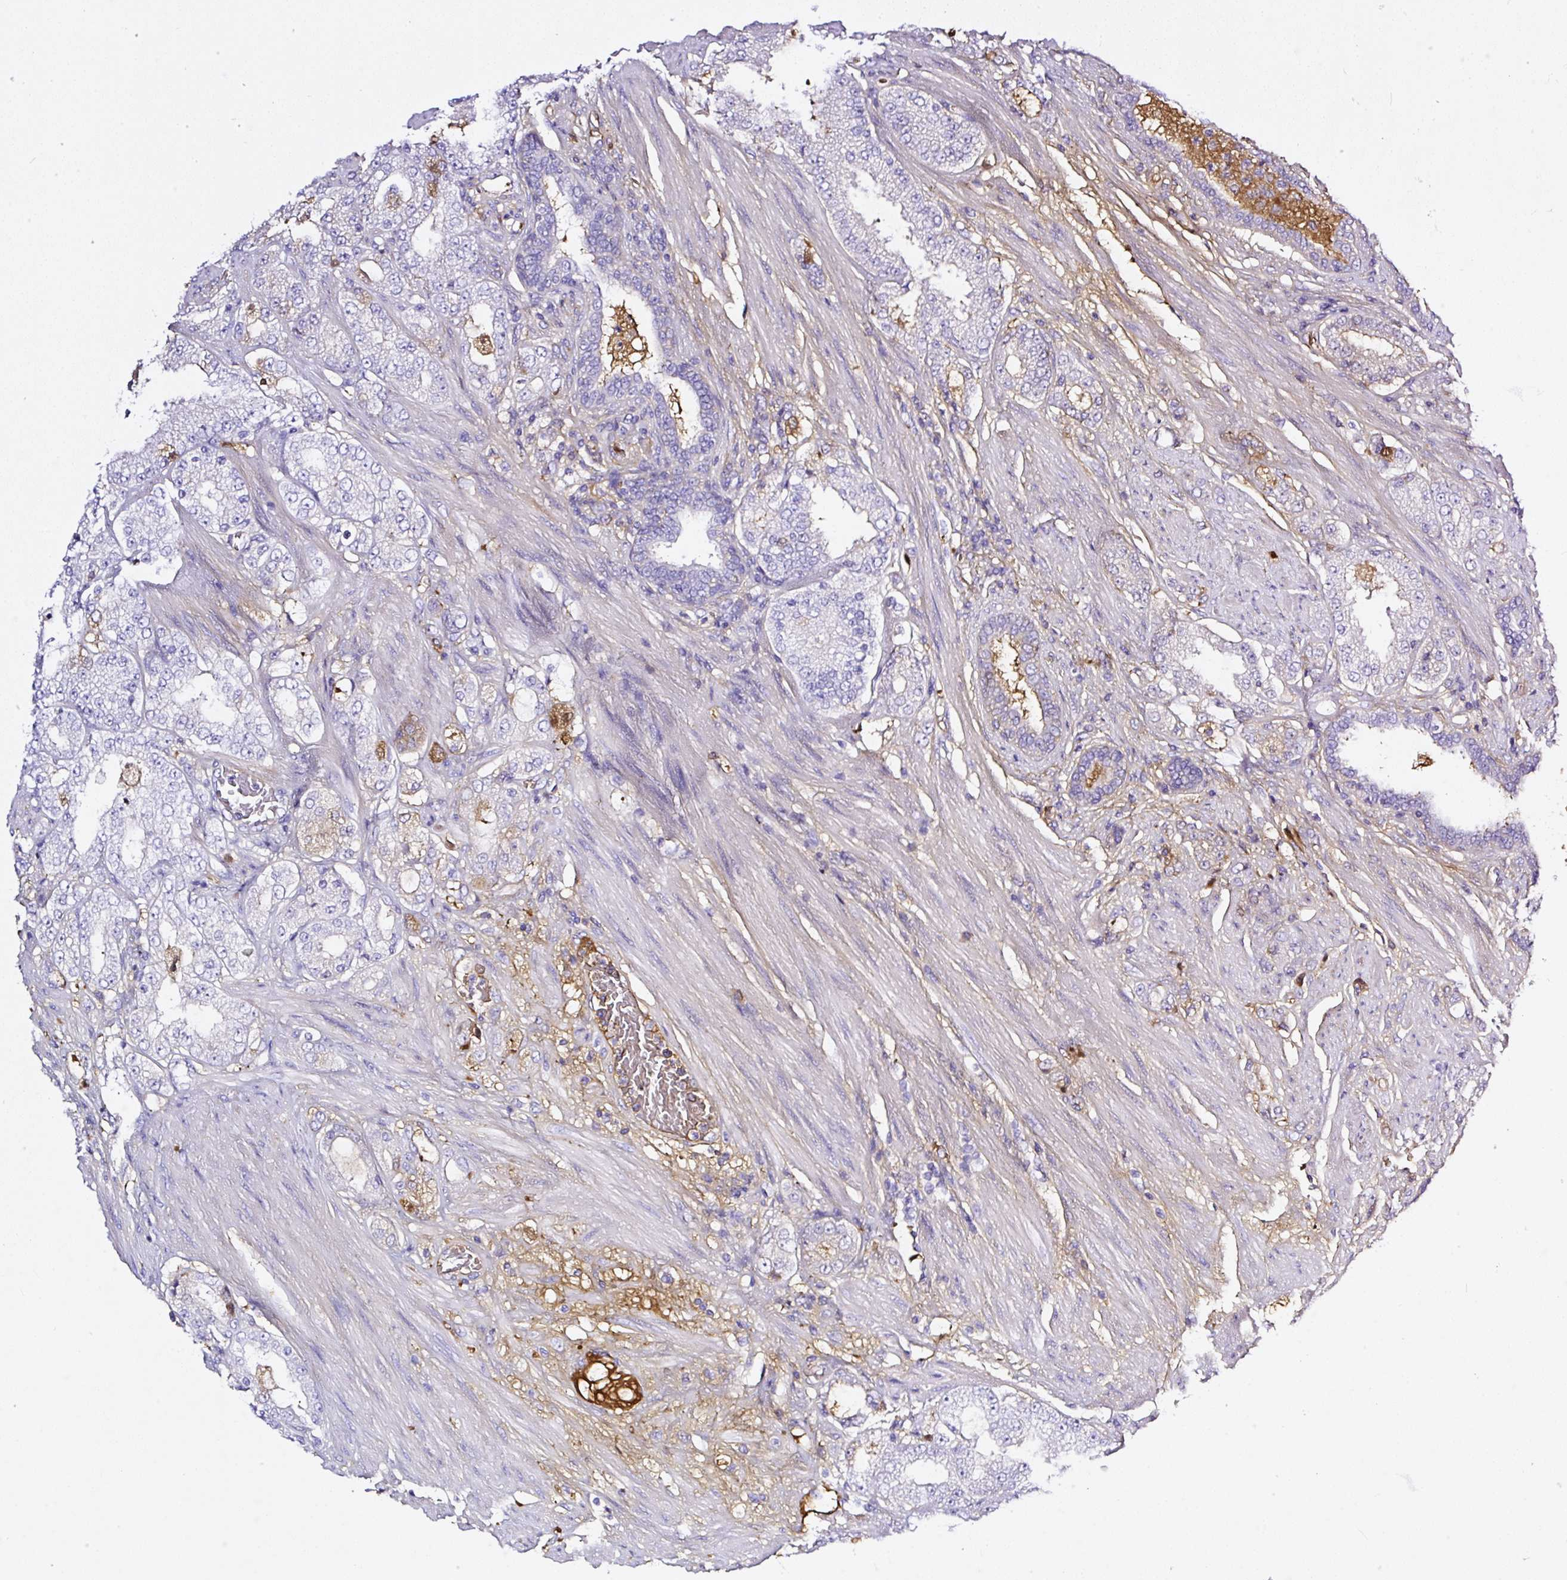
{"staining": {"intensity": "negative", "quantity": "none", "location": "none"}, "tissue": "prostate cancer", "cell_type": "Tumor cells", "image_type": "cancer", "snomed": [{"axis": "morphology", "description": "Adenocarcinoma, High grade"}, {"axis": "topography", "description": "Prostate"}], "caption": "DAB immunohistochemical staining of human adenocarcinoma (high-grade) (prostate) exhibits no significant expression in tumor cells.", "gene": "CLEC3B", "patient": {"sex": "male", "age": 68}}